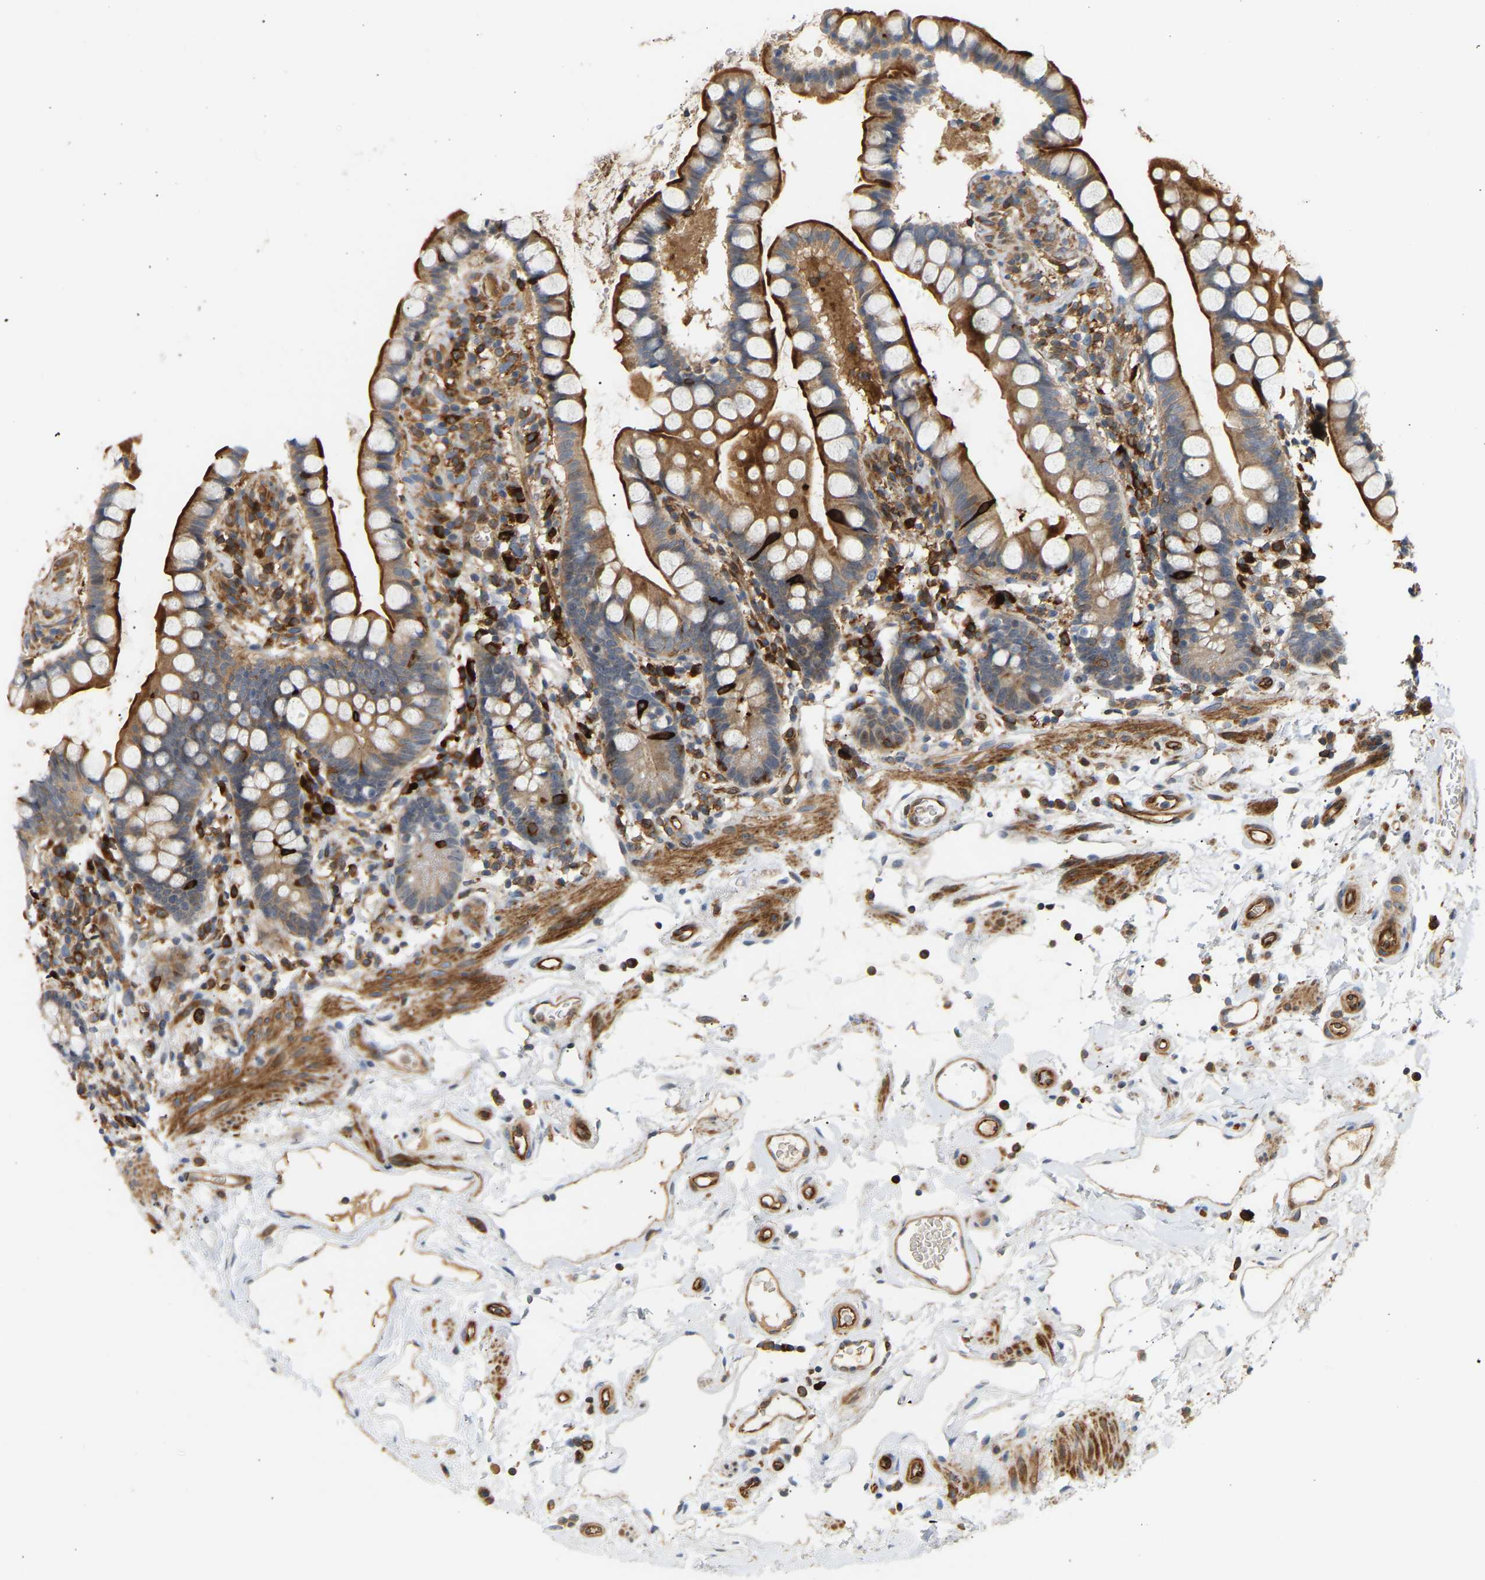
{"staining": {"intensity": "strong", "quantity": "25%-75%", "location": "cytoplasmic/membranous"}, "tissue": "small intestine", "cell_type": "Glandular cells", "image_type": "normal", "snomed": [{"axis": "morphology", "description": "Normal tissue, NOS"}, {"axis": "topography", "description": "Small intestine"}], "caption": "Small intestine stained for a protein (brown) reveals strong cytoplasmic/membranous positive positivity in approximately 25%-75% of glandular cells.", "gene": "PLCG2", "patient": {"sex": "female", "age": 84}}